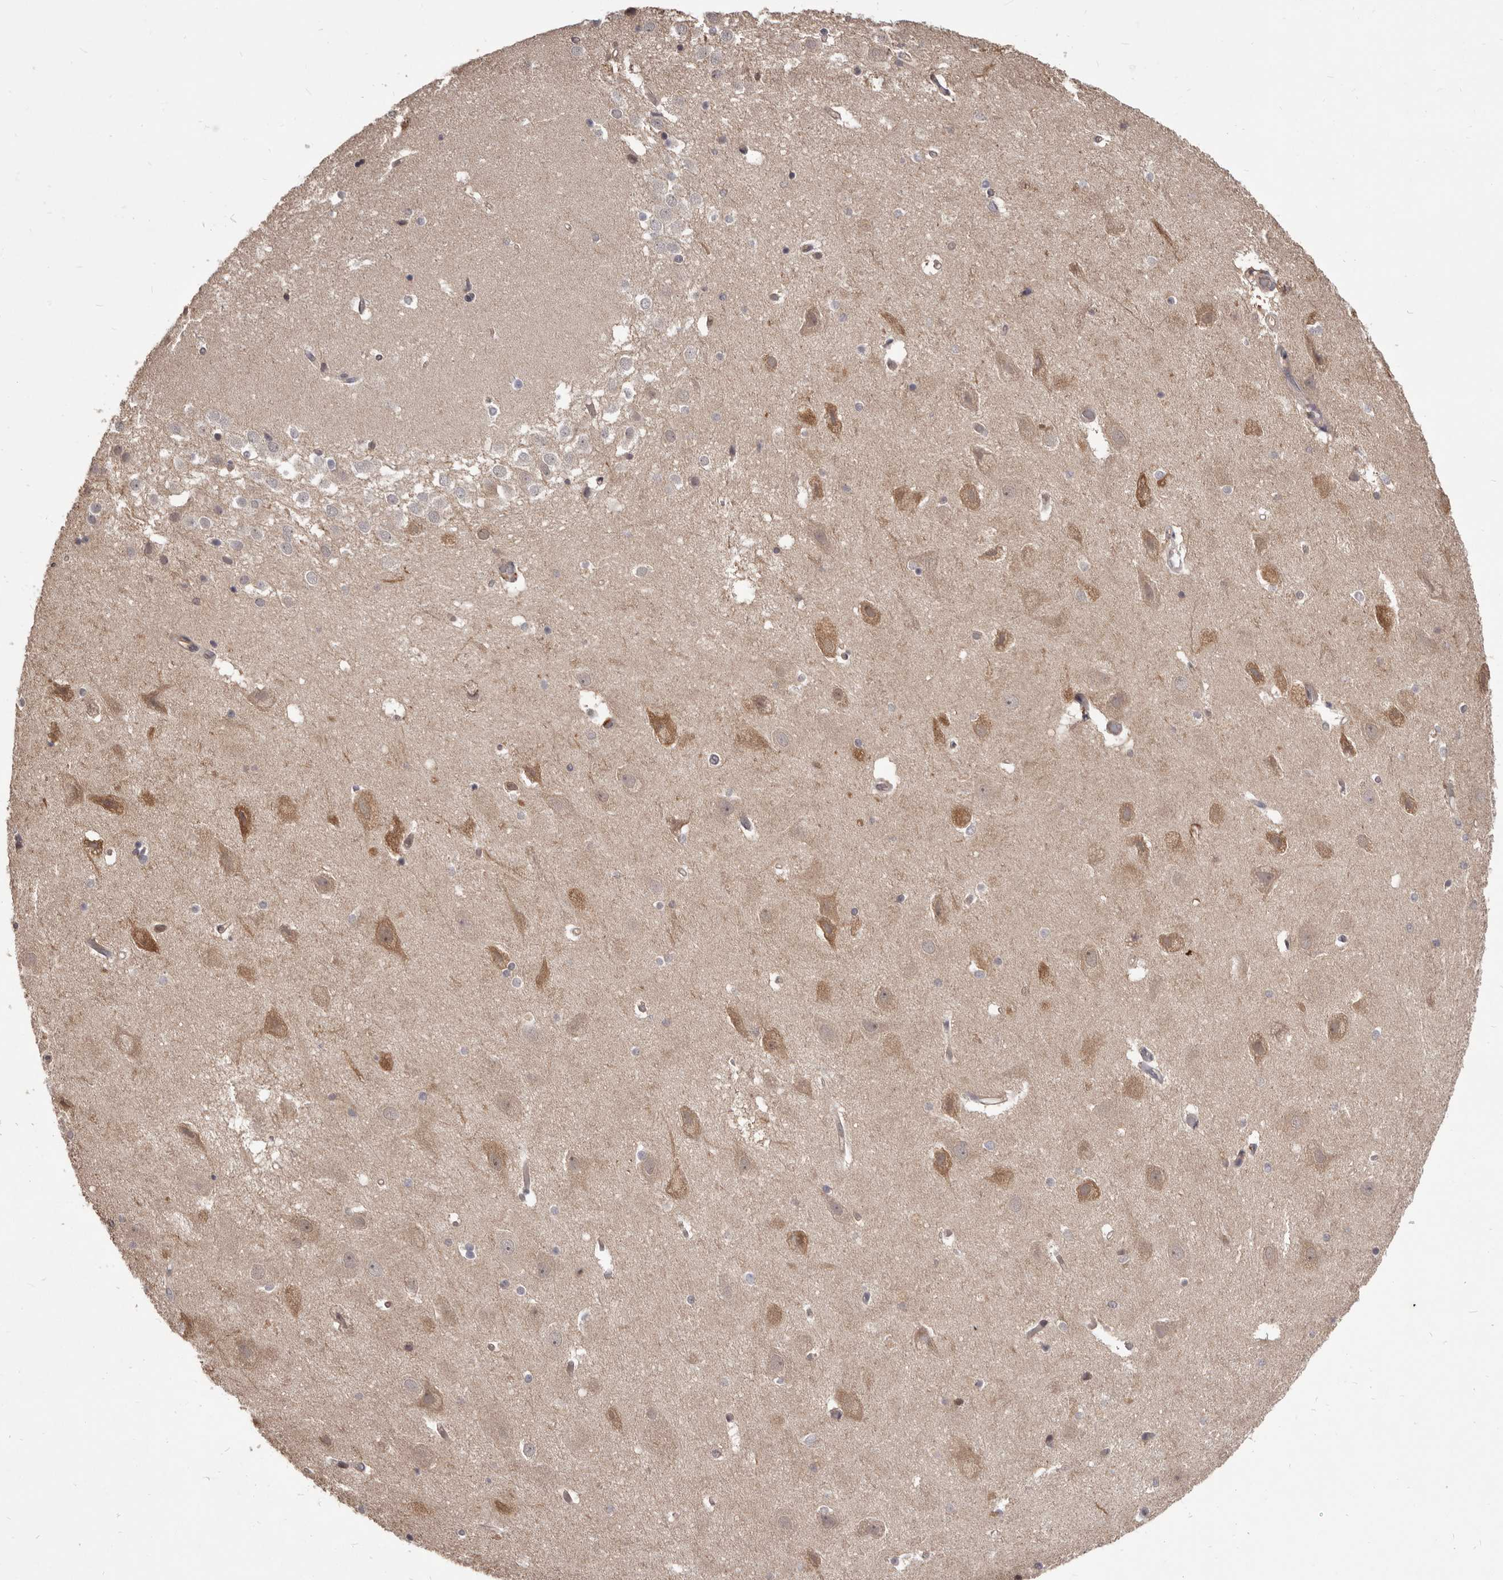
{"staining": {"intensity": "weak", "quantity": "<25%", "location": "cytoplasmic/membranous"}, "tissue": "hippocampus", "cell_type": "Glial cells", "image_type": "normal", "snomed": [{"axis": "morphology", "description": "Normal tissue, NOS"}, {"axis": "topography", "description": "Hippocampus"}], "caption": "High magnification brightfield microscopy of benign hippocampus stained with DAB (3,3'-diaminobenzidine) (brown) and counterstained with hematoxylin (blue): glial cells show no significant positivity. Nuclei are stained in blue.", "gene": "HBS1L", "patient": {"sex": "female", "age": 52}}